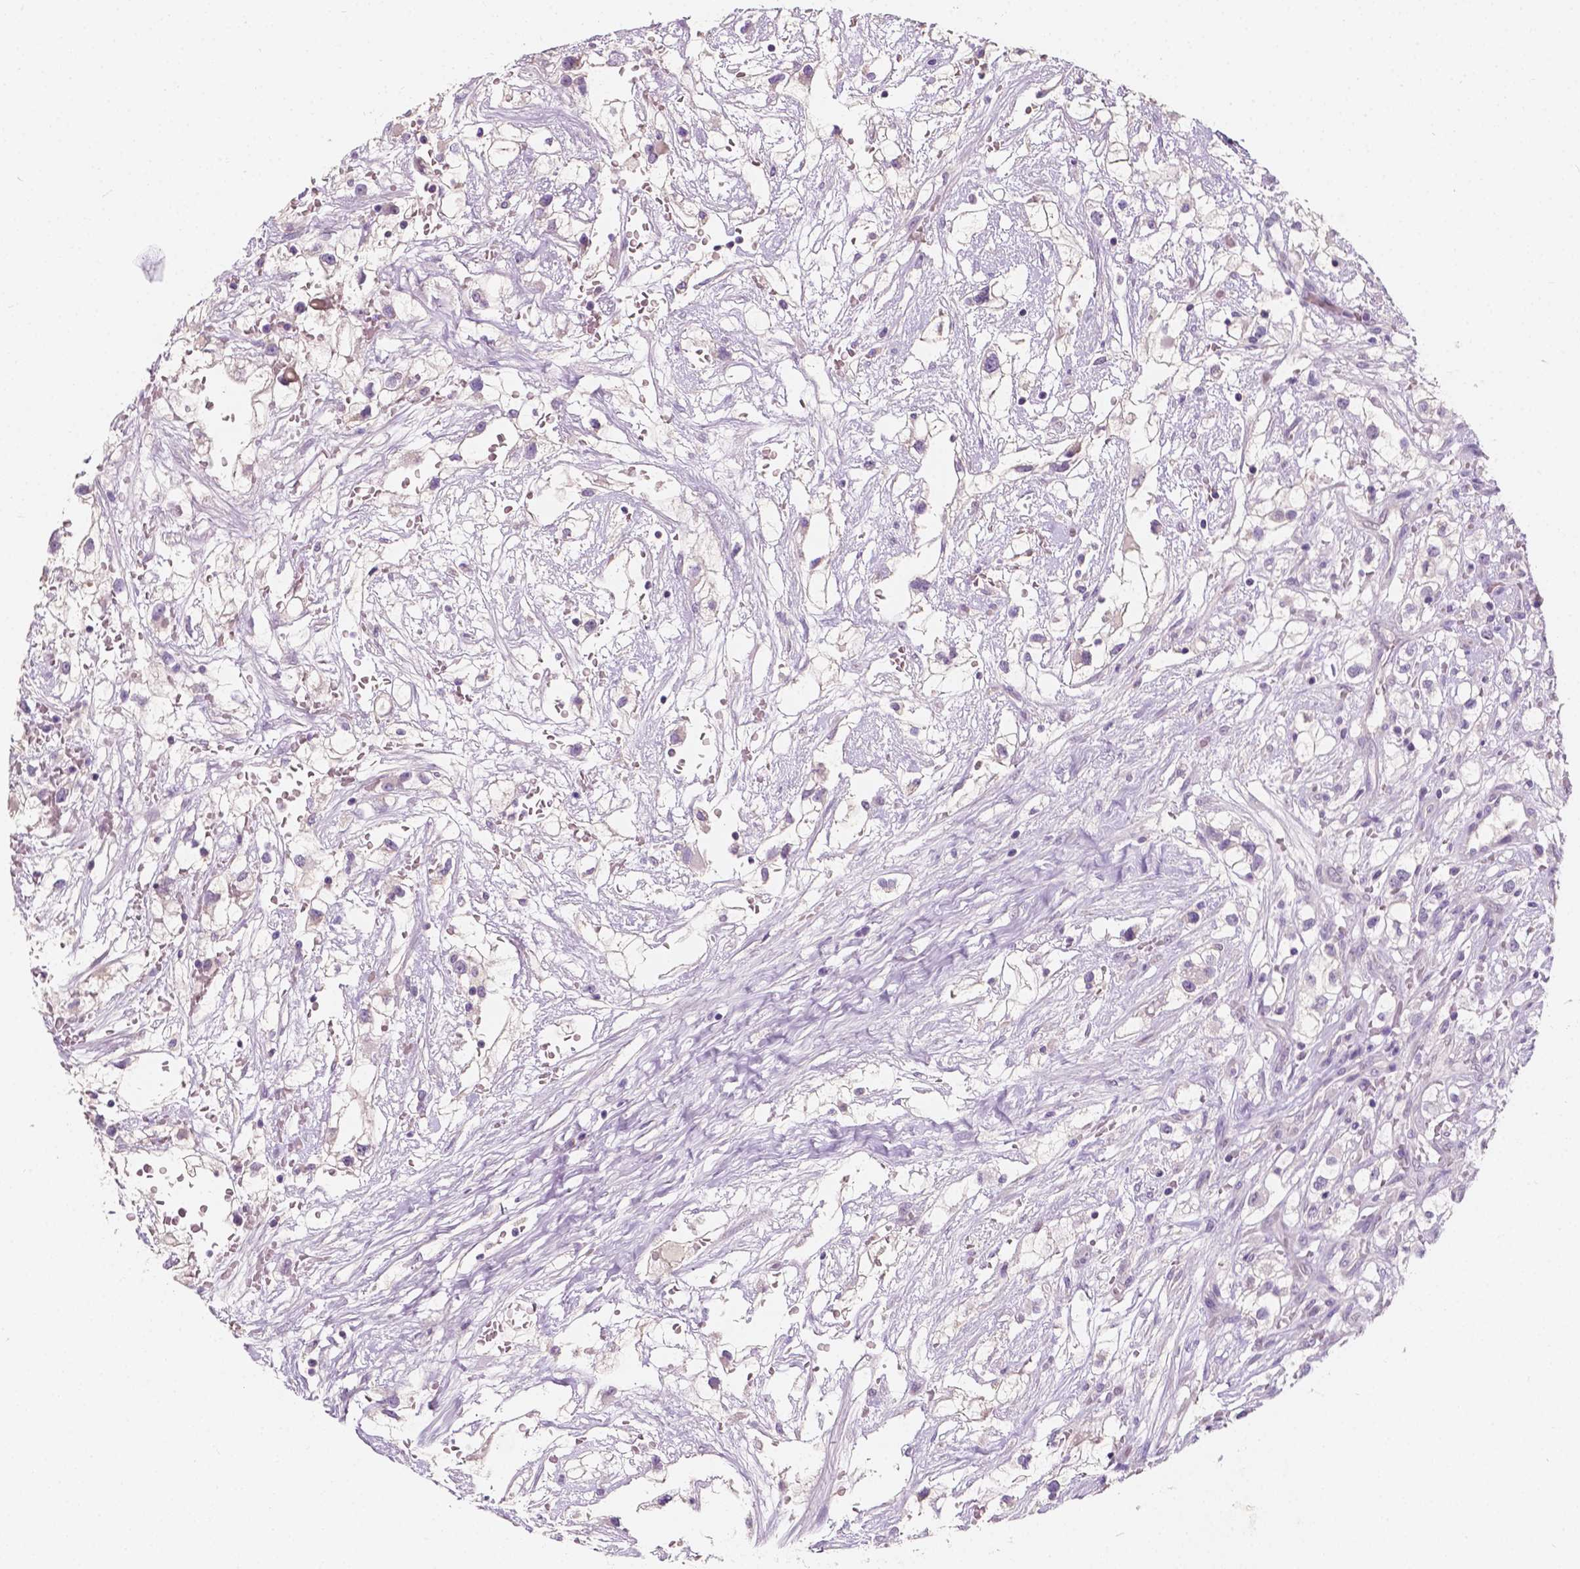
{"staining": {"intensity": "negative", "quantity": "none", "location": "none"}, "tissue": "renal cancer", "cell_type": "Tumor cells", "image_type": "cancer", "snomed": [{"axis": "morphology", "description": "Adenocarcinoma, NOS"}, {"axis": "topography", "description": "Kidney"}], "caption": "The immunohistochemistry (IHC) histopathology image has no significant expression in tumor cells of renal cancer tissue. (Stains: DAB immunohistochemistry with hematoxylin counter stain, Microscopy: brightfield microscopy at high magnification).", "gene": "TAL1", "patient": {"sex": "male", "age": 59}}